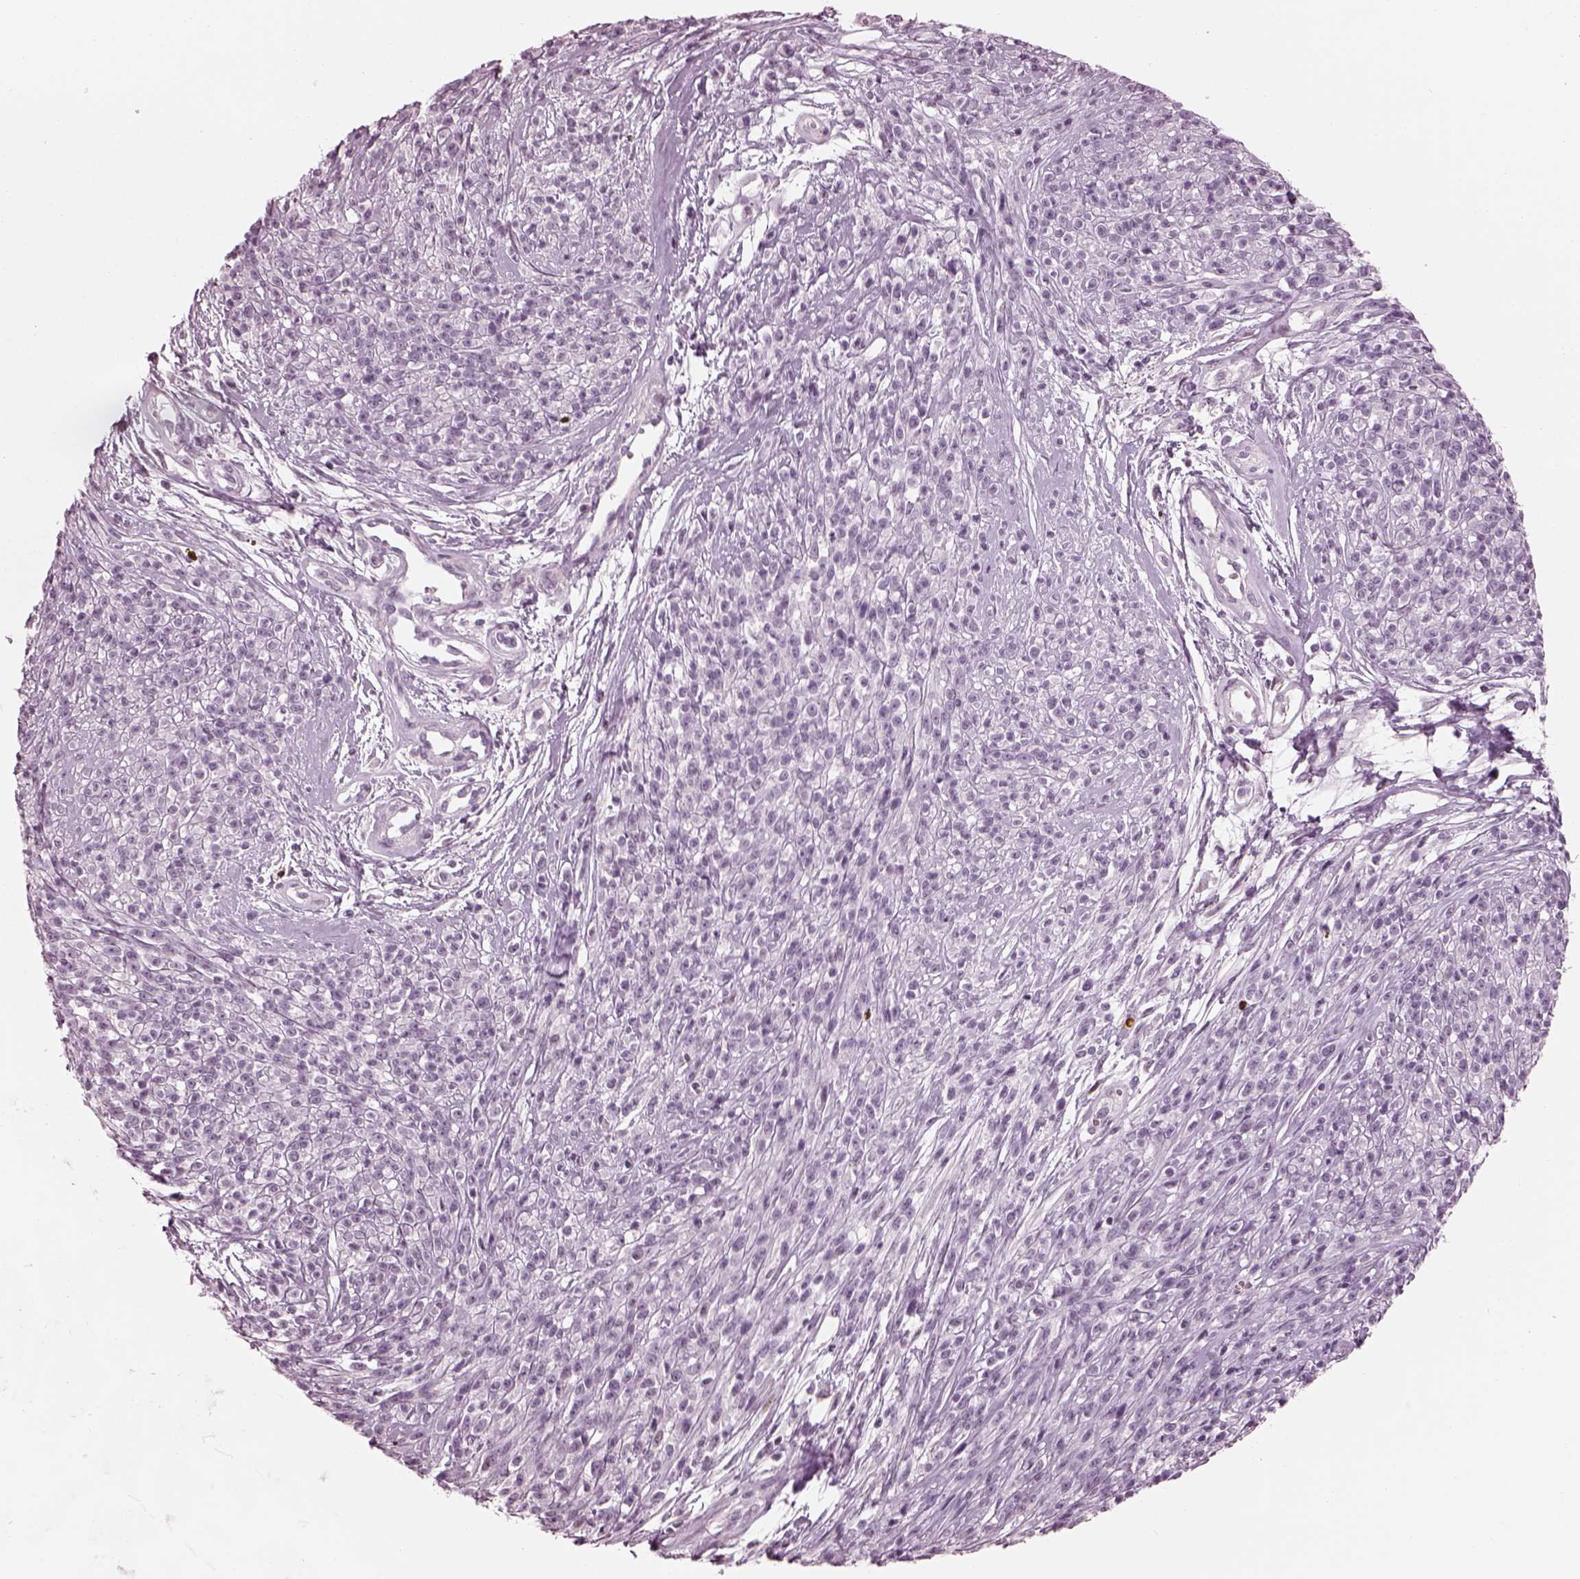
{"staining": {"intensity": "negative", "quantity": "none", "location": "none"}, "tissue": "melanoma", "cell_type": "Tumor cells", "image_type": "cancer", "snomed": [{"axis": "morphology", "description": "Malignant melanoma, NOS"}, {"axis": "topography", "description": "Skin"}, {"axis": "topography", "description": "Skin of trunk"}], "caption": "A photomicrograph of melanoma stained for a protein displays no brown staining in tumor cells.", "gene": "BFSP1", "patient": {"sex": "male", "age": 74}}